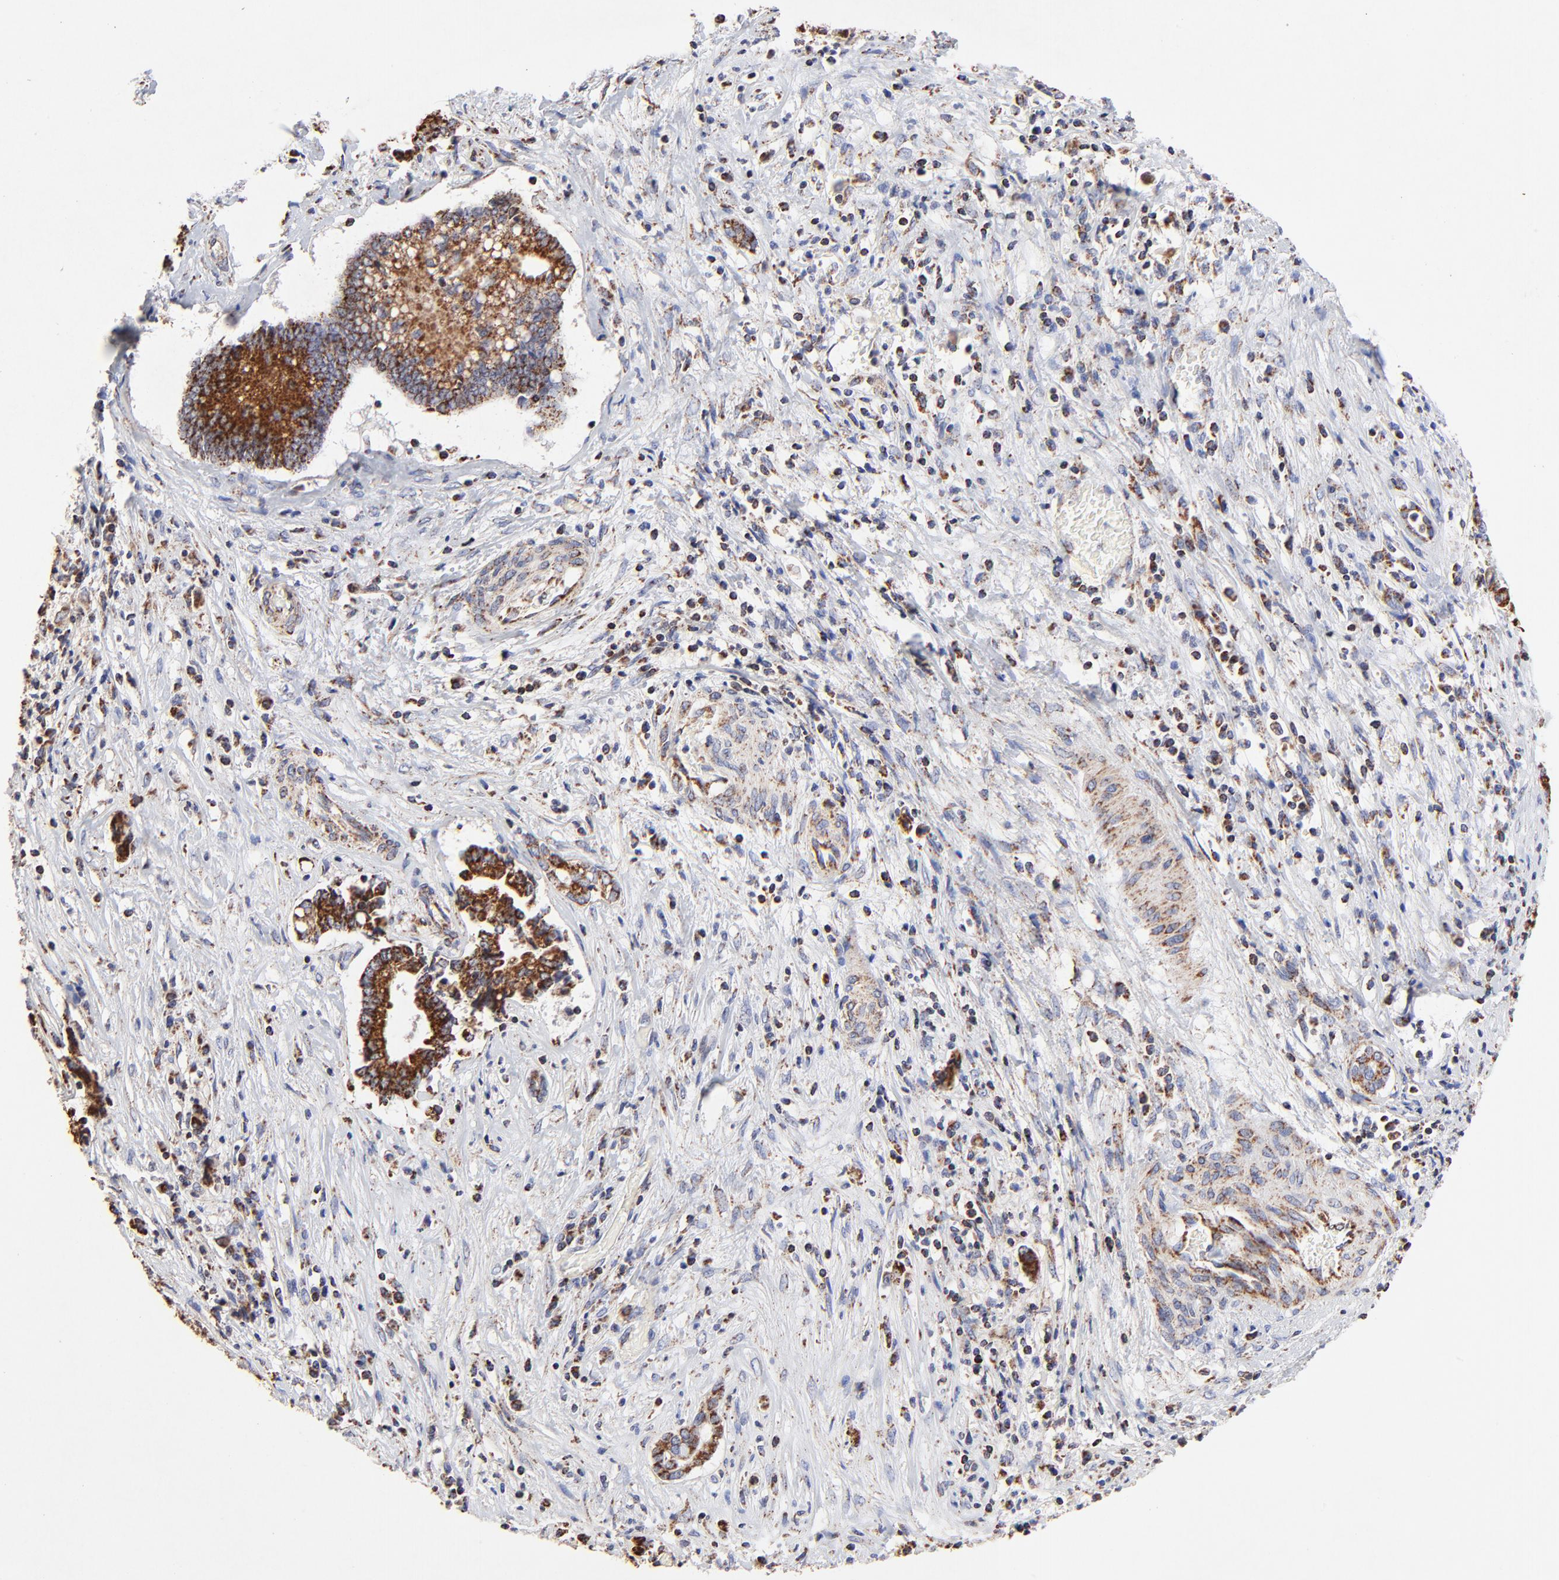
{"staining": {"intensity": "strong", "quantity": ">75%", "location": "cytoplasmic/membranous"}, "tissue": "liver cancer", "cell_type": "Tumor cells", "image_type": "cancer", "snomed": [{"axis": "morphology", "description": "Cholangiocarcinoma"}, {"axis": "topography", "description": "Liver"}], "caption": "A brown stain shows strong cytoplasmic/membranous expression of a protein in human liver cholangiocarcinoma tumor cells.", "gene": "SSBP1", "patient": {"sex": "male", "age": 57}}